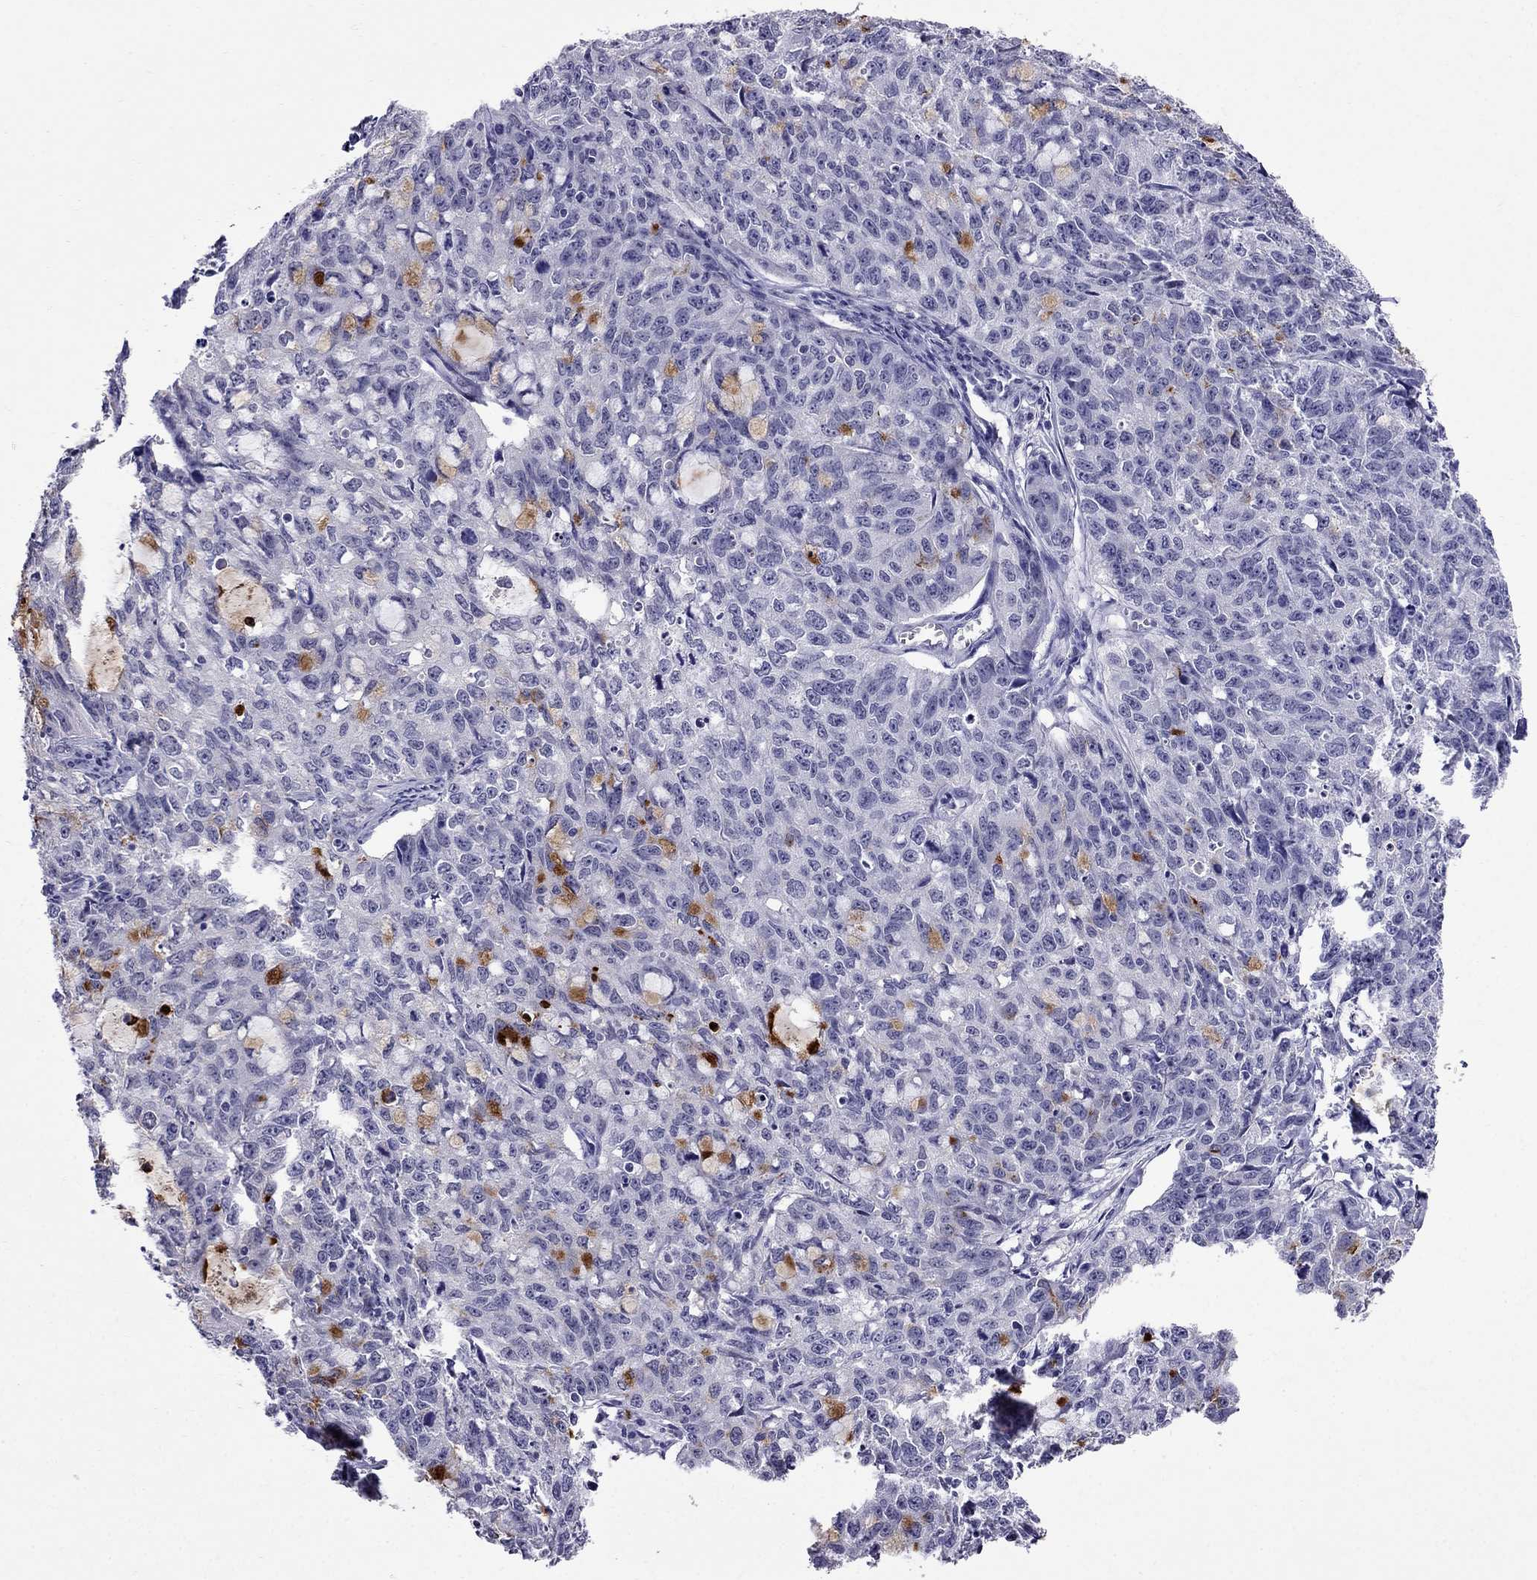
{"staining": {"intensity": "strong", "quantity": "<25%", "location": "cytoplasmic/membranous"}, "tissue": "cervical cancer", "cell_type": "Tumor cells", "image_type": "cancer", "snomed": [{"axis": "morphology", "description": "Squamous cell carcinoma, NOS"}, {"axis": "topography", "description": "Cervix"}], "caption": "A photomicrograph of human cervical cancer stained for a protein displays strong cytoplasmic/membranous brown staining in tumor cells. (DAB (3,3'-diaminobenzidine) IHC with brightfield microscopy, high magnification).", "gene": "OLFM4", "patient": {"sex": "female", "age": 28}}